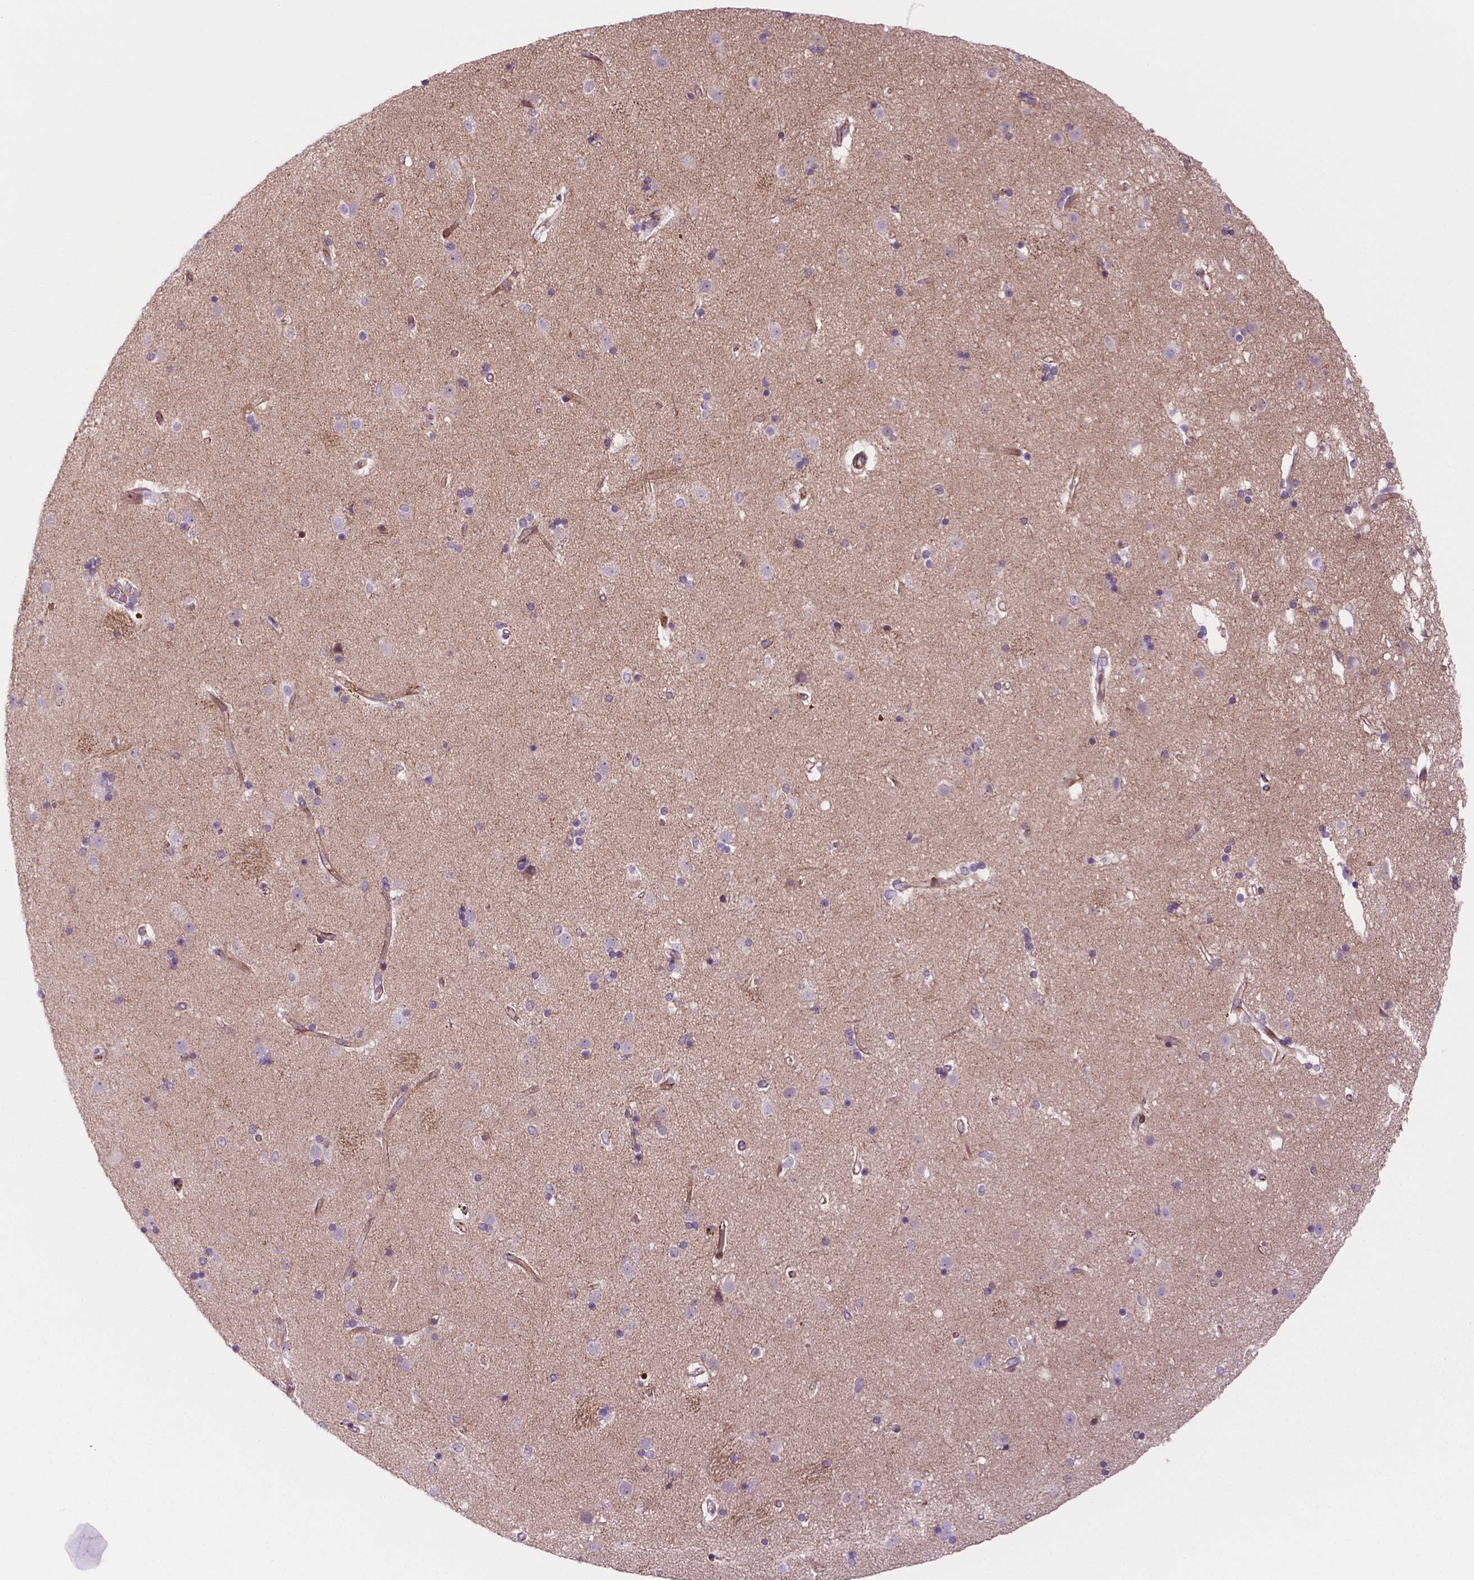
{"staining": {"intensity": "negative", "quantity": "none", "location": "none"}, "tissue": "caudate", "cell_type": "Glial cells", "image_type": "normal", "snomed": [{"axis": "morphology", "description": "Normal tissue, NOS"}, {"axis": "topography", "description": "Lateral ventricle wall"}], "caption": "Histopathology image shows no protein positivity in glial cells of benign caudate.", "gene": "RND3", "patient": {"sex": "female", "age": 71}}